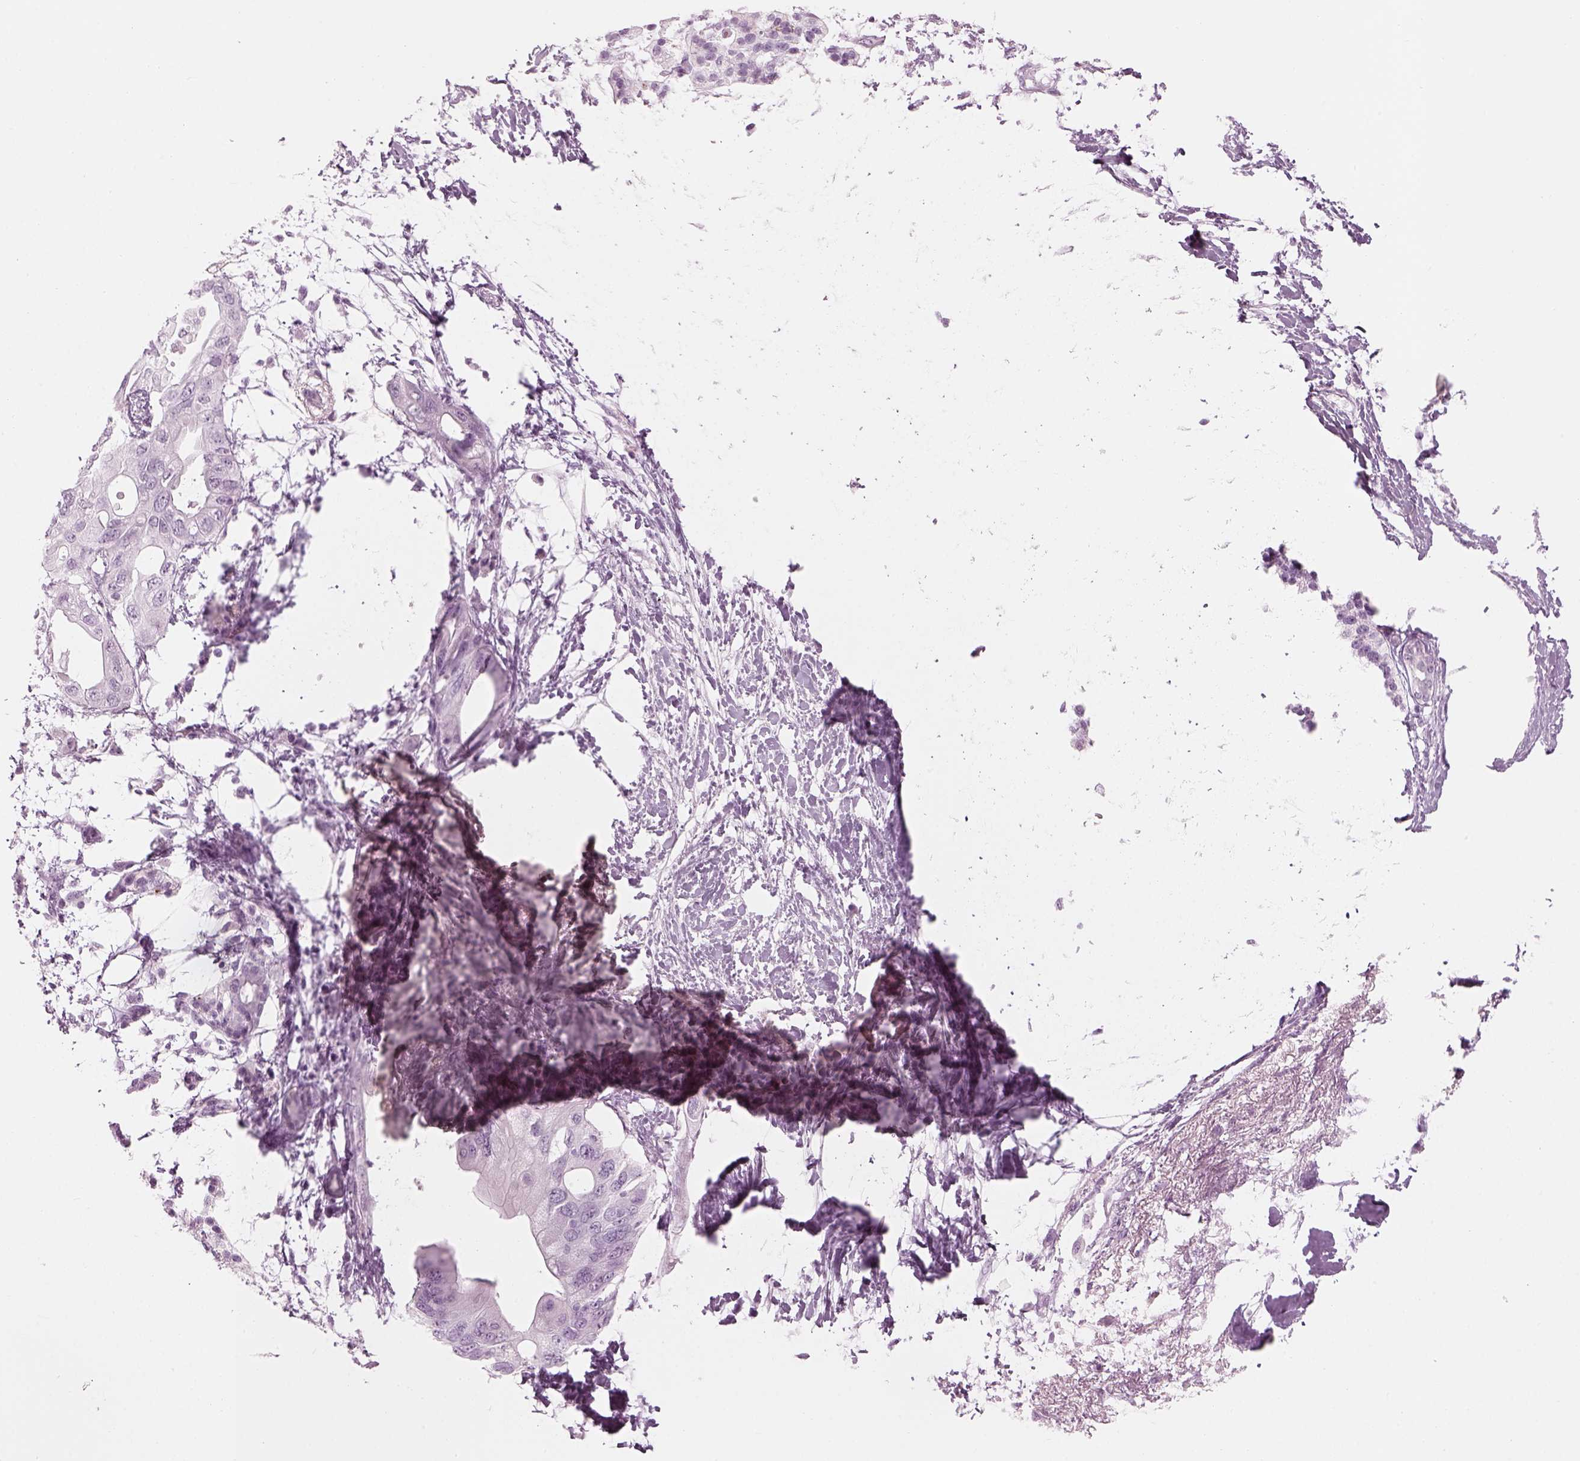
{"staining": {"intensity": "negative", "quantity": "none", "location": "none"}, "tissue": "pancreatic cancer", "cell_type": "Tumor cells", "image_type": "cancer", "snomed": [{"axis": "morphology", "description": "Adenocarcinoma, NOS"}, {"axis": "topography", "description": "Pancreas"}], "caption": "This is an IHC photomicrograph of human pancreatic cancer (adenocarcinoma). There is no staining in tumor cells.", "gene": "SAG", "patient": {"sex": "female", "age": 72}}